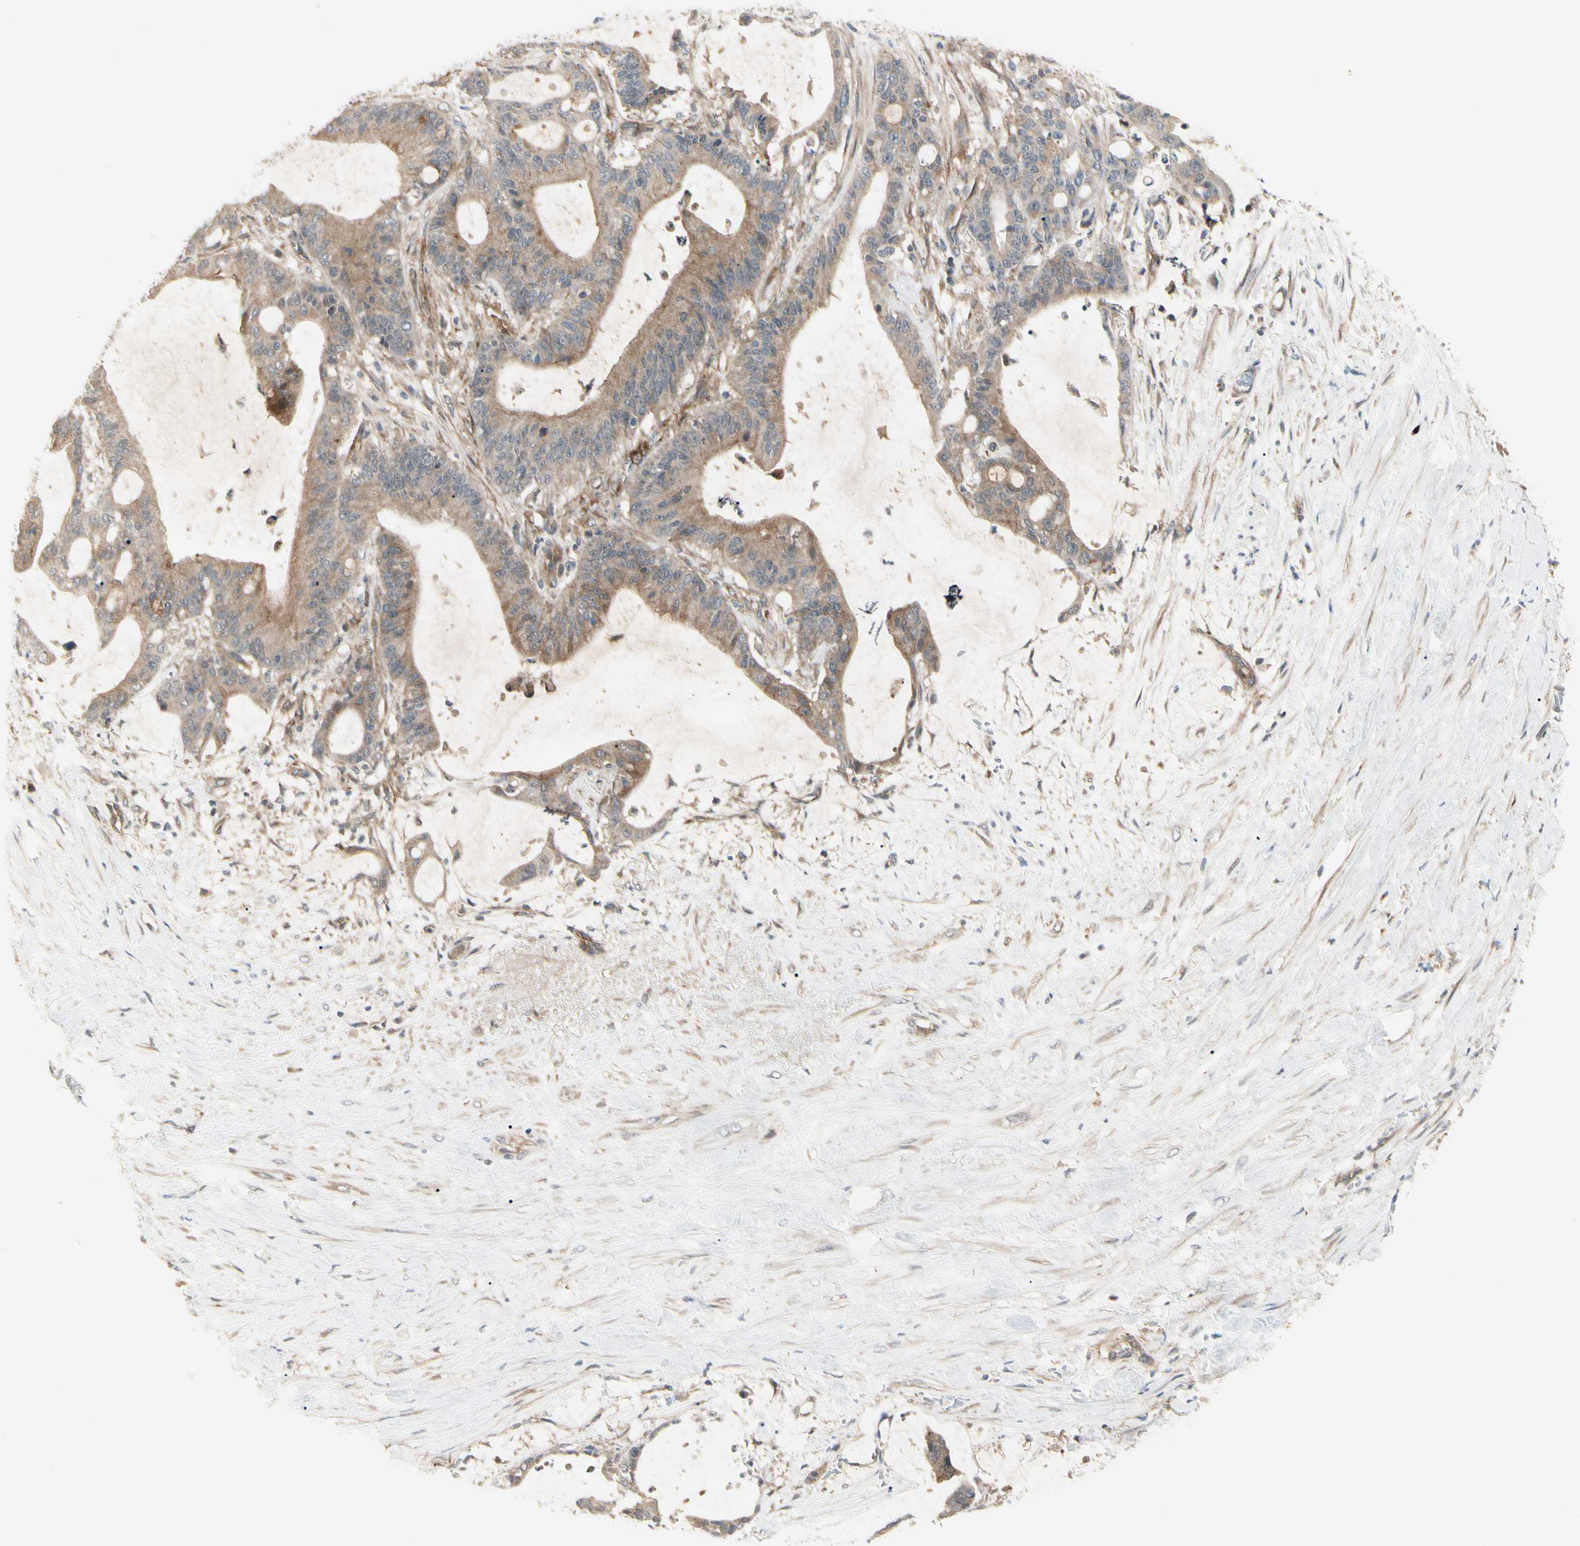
{"staining": {"intensity": "moderate", "quantity": ">75%", "location": "cytoplasmic/membranous"}, "tissue": "liver cancer", "cell_type": "Tumor cells", "image_type": "cancer", "snomed": [{"axis": "morphology", "description": "Cholangiocarcinoma"}, {"axis": "topography", "description": "Liver"}], "caption": "This photomicrograph displays immunohistochemistry (IHC) staining of human liver cholangiocarcinoma, with medium moderate cytoplasmic/membranous staining in approximately >75% of tumor cells.", "gene": "F2R", "patient": {"sex": "female", "age": 73}}